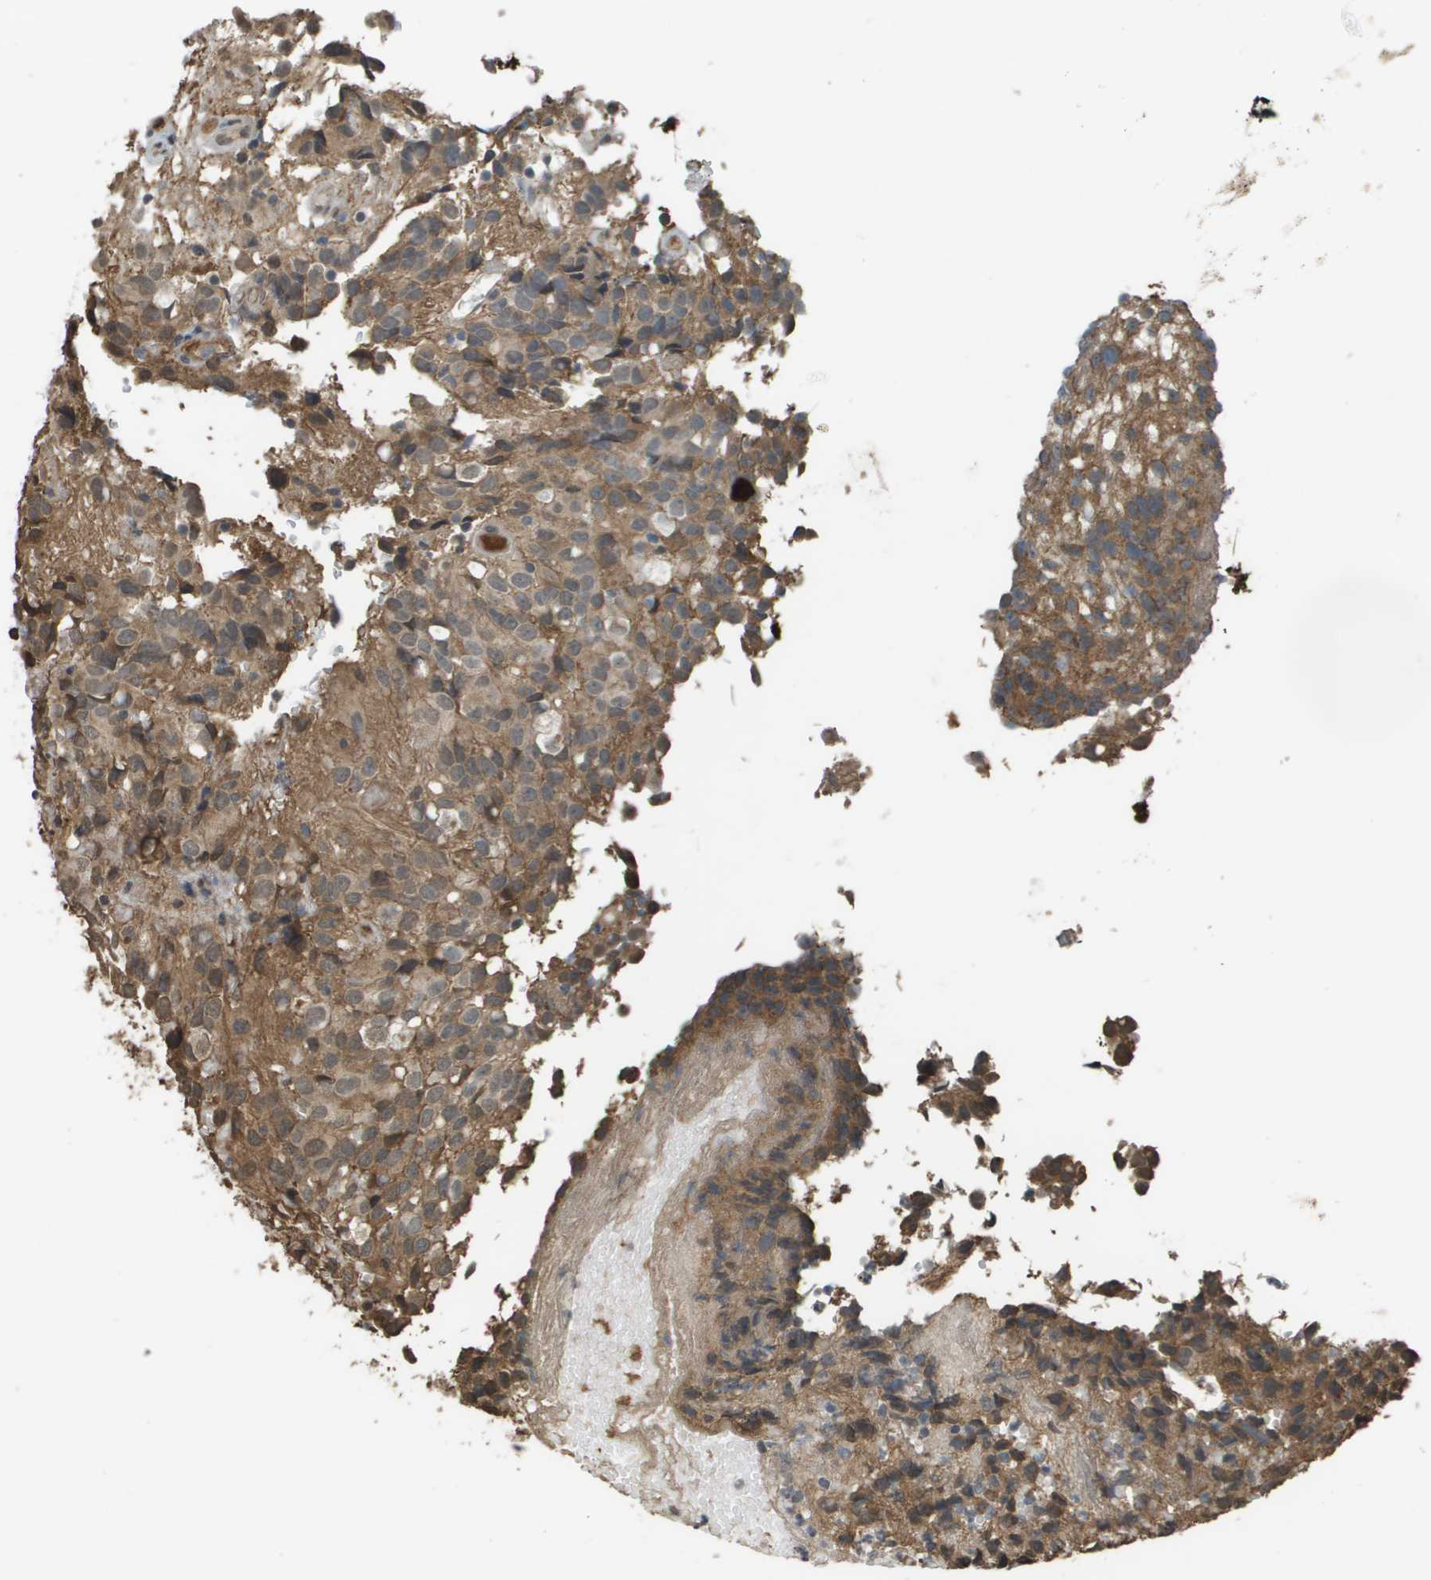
{"staining": {"intensity": "weak", "quantity": "25%-75%", "location": "cytoplasmic/membranous"}, "tissue": "glioma", "cell_type": "Tumor cells", "image_type": "cancer", "snomed": [{"axis": "morphology", "description": "Glioma, malignant, High grade"}, {"axis": "topography", "description": "Brain"}], "caption": "Tumor cells exhibit low levels of weak cytoplasmic/membranous staining in approximately 25%-75% of cells in malignant glioma (high-grade).", "gene": "NDRG2", "patient": {"sex": "male", "age": 32}}